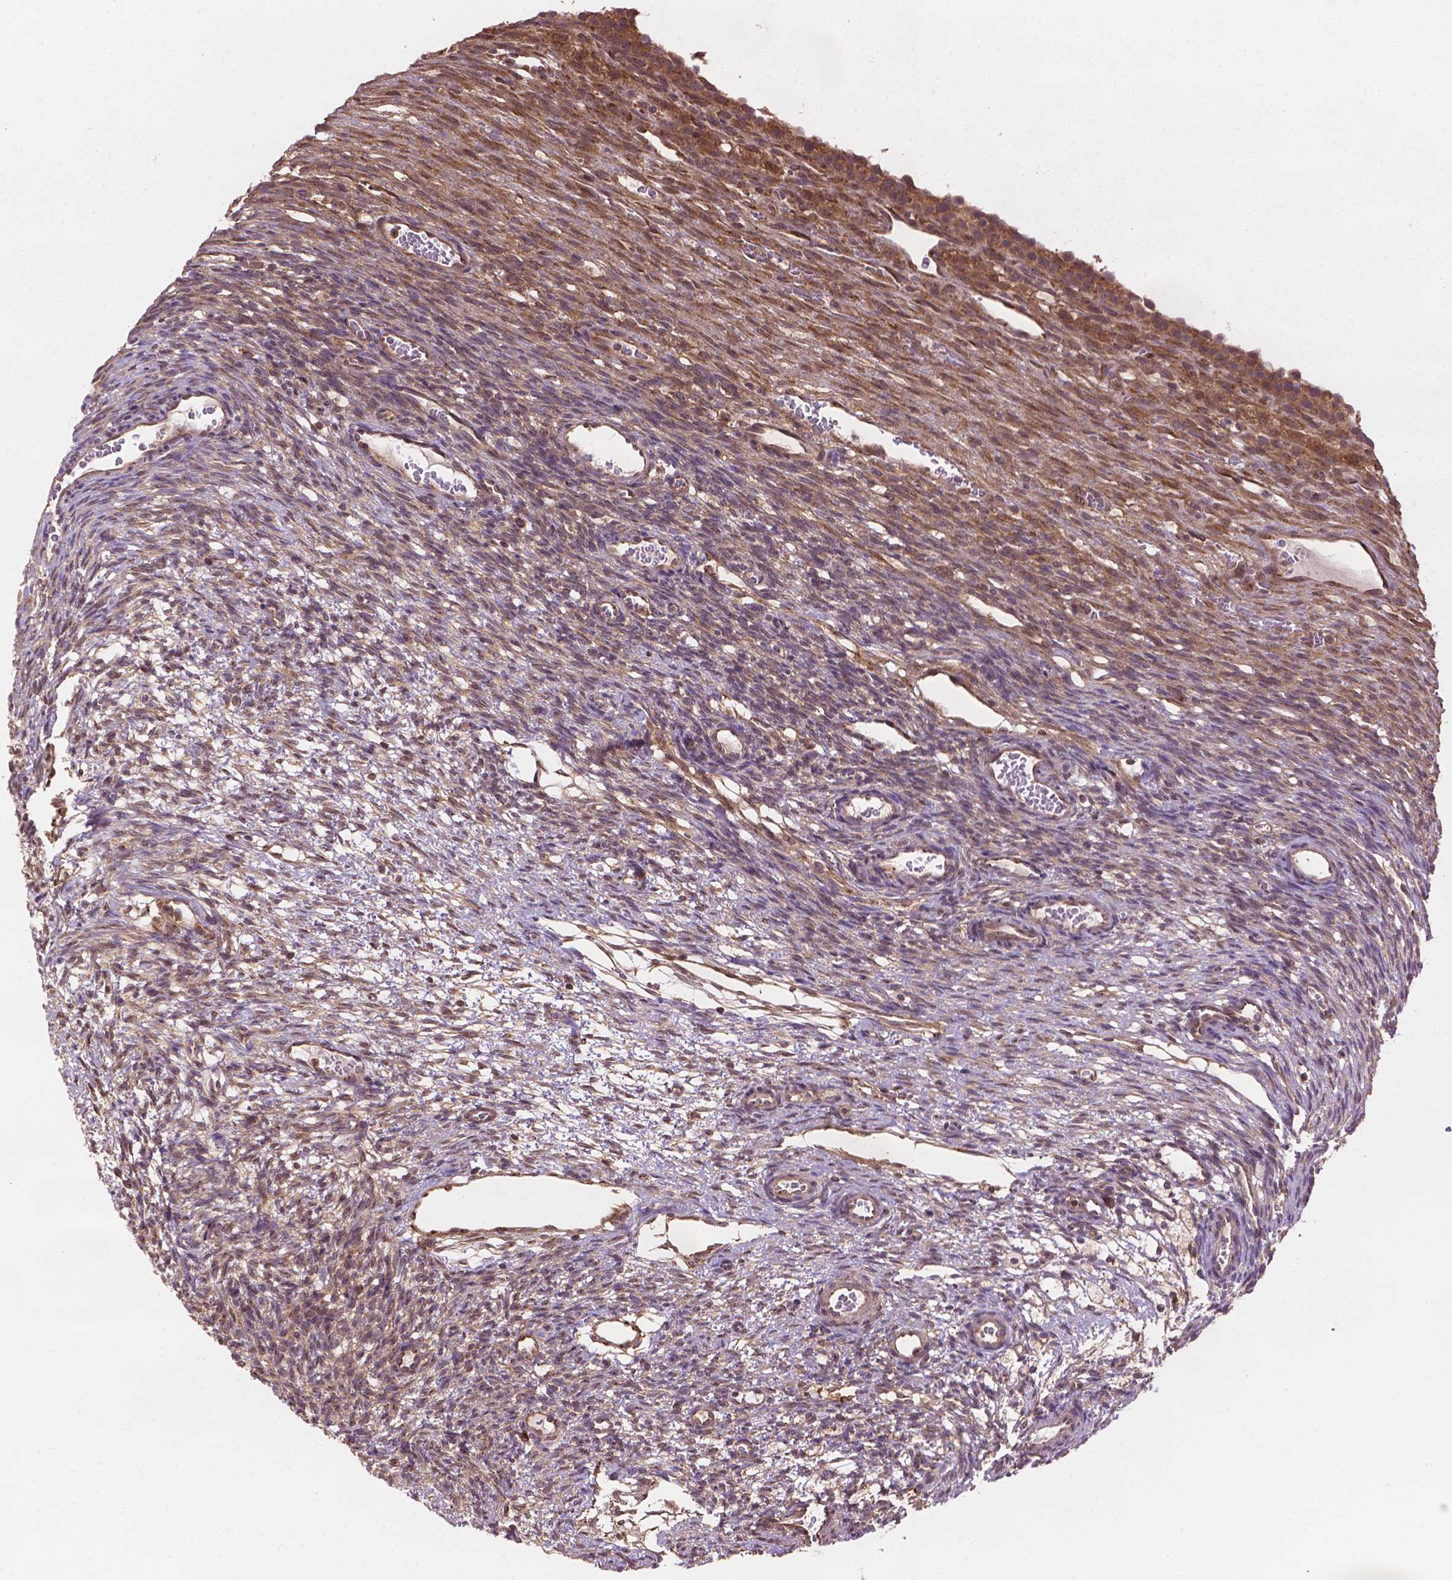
{"staining": {"intensity": "moderate", "quantity": ">75%", "location": "cytoplasmic/membranous"}, "tissue": "ovary", "cell_type": "Follicle cells", "image_type": "normal", "snomed": [{"axis": "morphology", "description": "Normal tissue, NOS"}, {"axis": "topography", "description": "Ovary"}], "caption": "A medium amount of moderate cytoplasmic/membranous positivity is identified in approximately >75% of follicle cells in benign ovary.", "gene": "PPP1CB", "patient": {"sex": "female", "age": 34}}